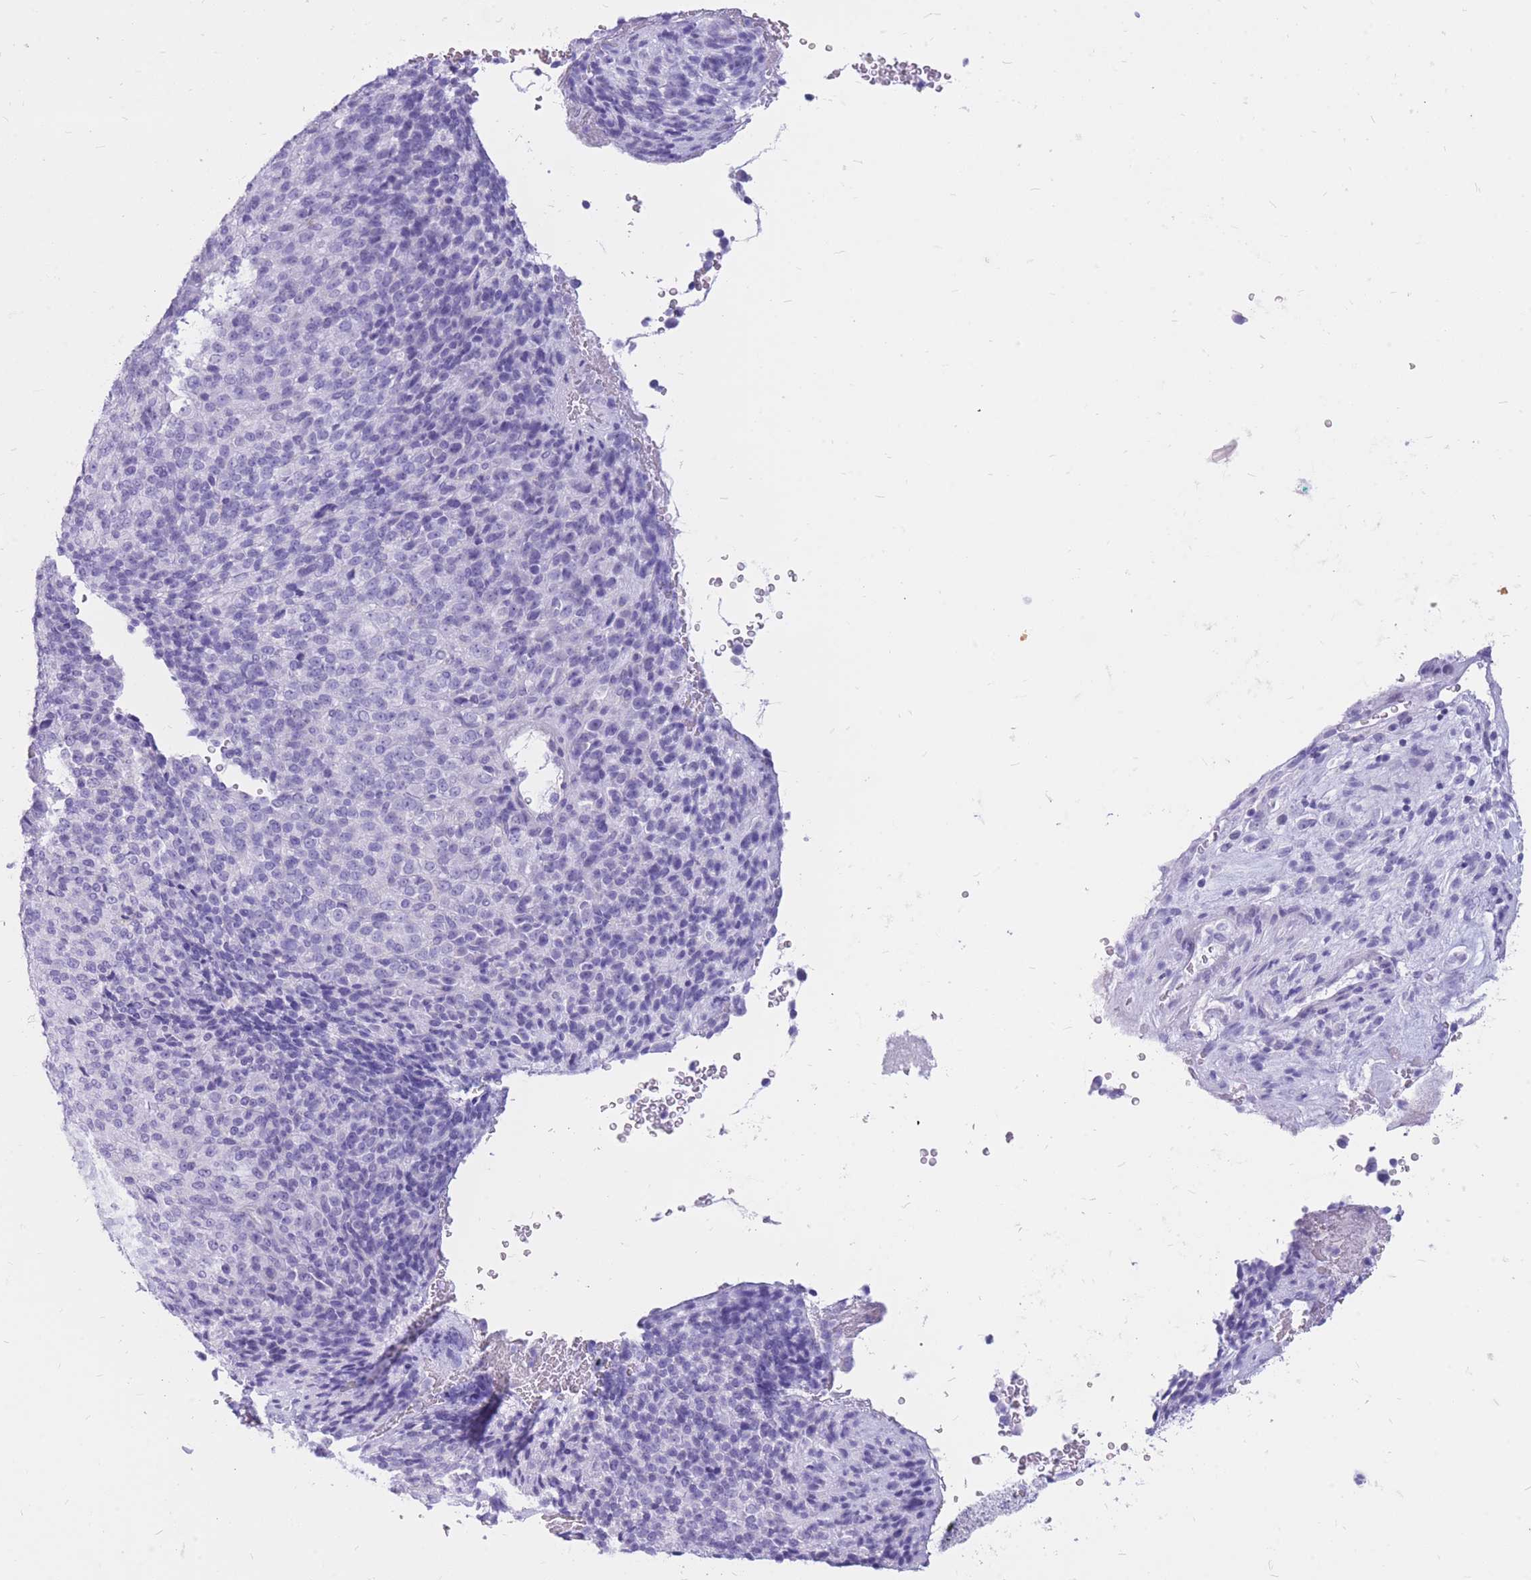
{"staining": {"intensity": "negative", "quantity": "none", "location": "none"}, "tissue": "melanoma", "cell_type": "Tumor cells", "image_type": "cancer", "snomed": [{"axis": "morphology", "description": "Malignant melanoma, Metastatic site"}, {"axis": "topography", "description": "Brain"}], "caption": "Melanoma stained for a protein using immunohistochemistry demonstrates no positivity tumor cells.", "gene": "CYP21A2", "patient": {"sex": "female", "age": 56}}